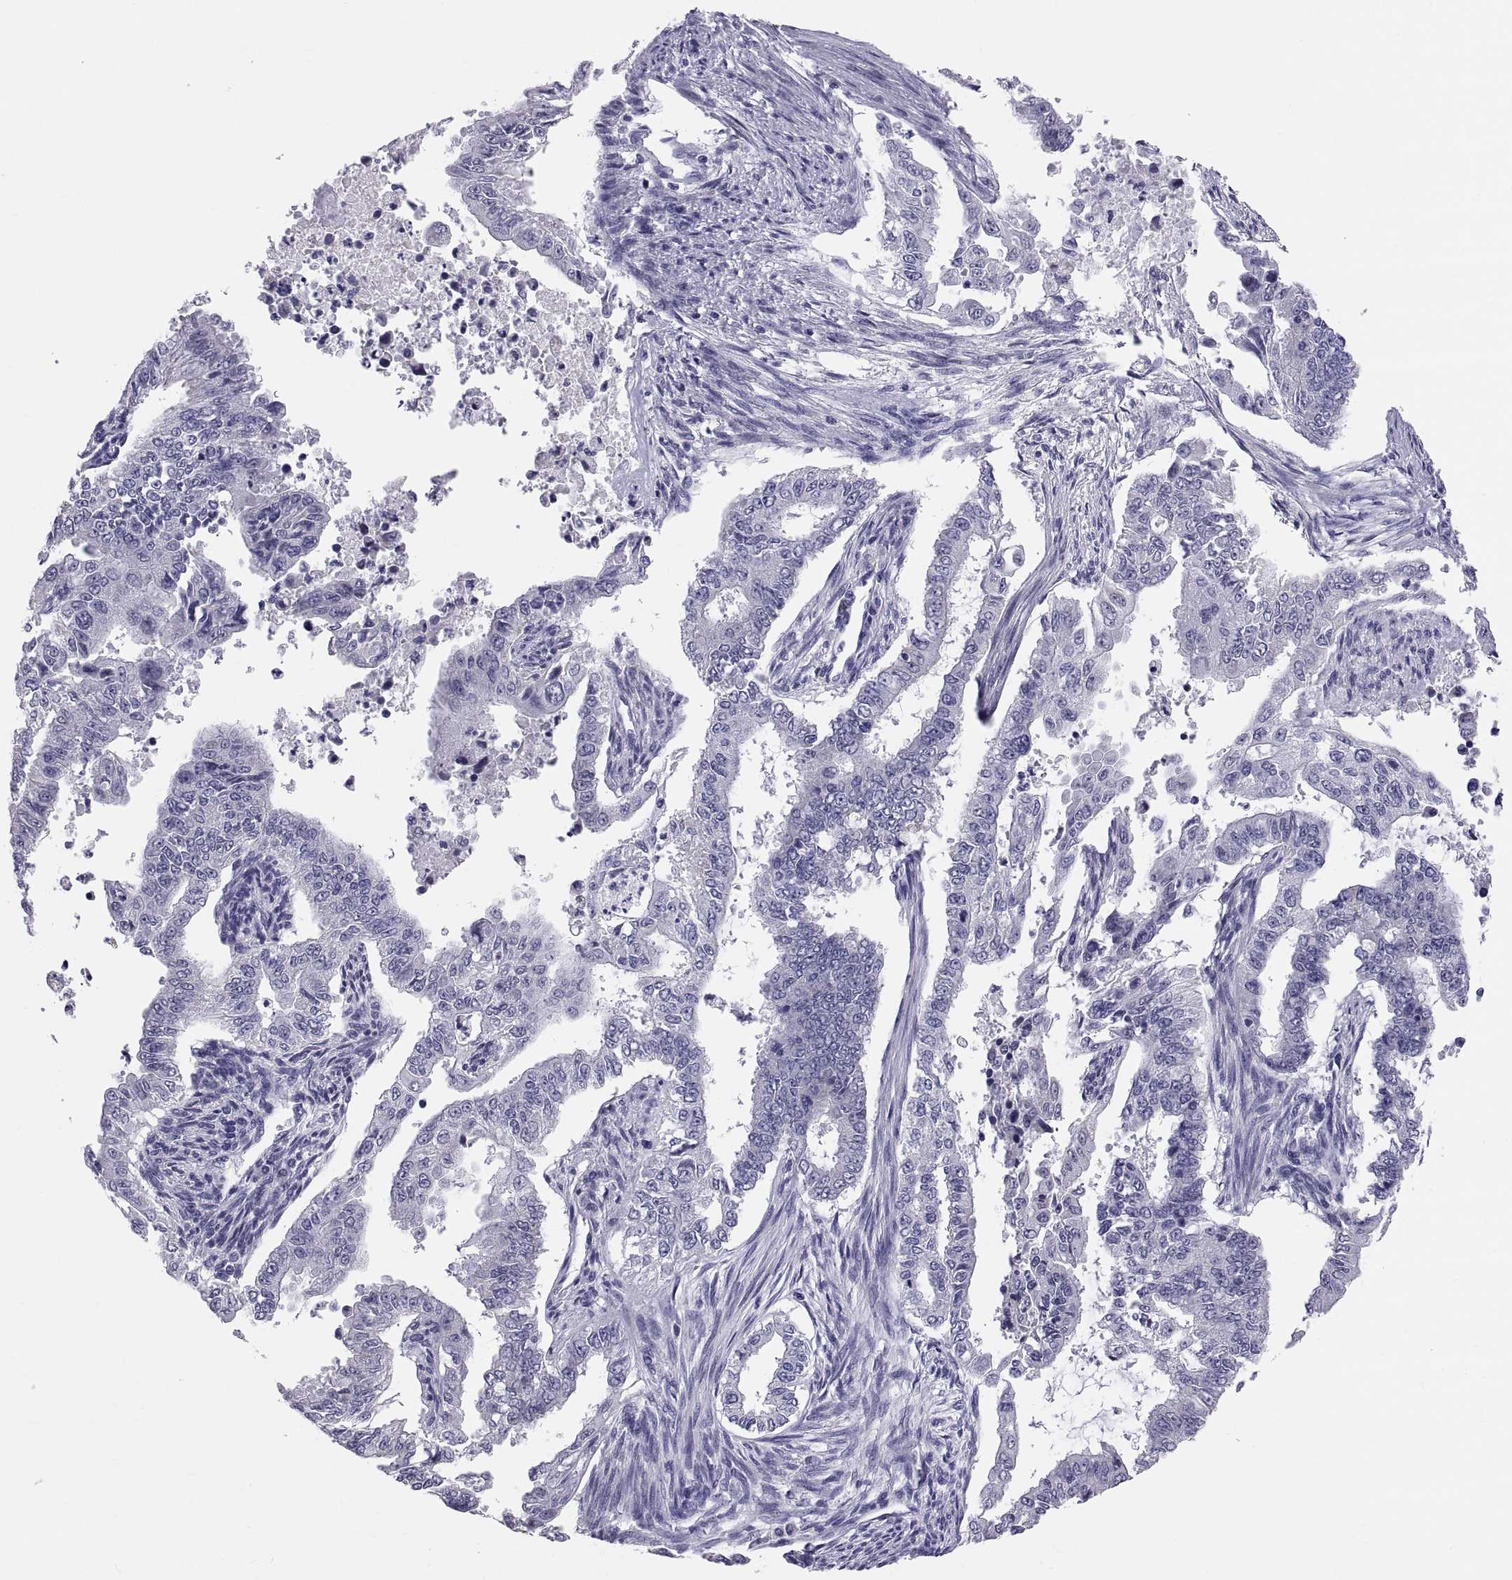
{"staining": {"intensity": "negative", "quantity": "none", "location": "none"}, "tissue": "endometrial cancer", "cell_type": "Tumor cells", "image_type": "cancer", "snomed": [{"axis": "morphology", "description": "Adenocarcinoma, NOS"}, {"axis": "topography", "description": "Uterus"}], "caption": "Adenocarcinoma (endometrial) was stained to show a protein in brown. There is no significant staining in tumor cells.", "gene": "FAM170A", "patient": {"sex": "female", "age": 59}}